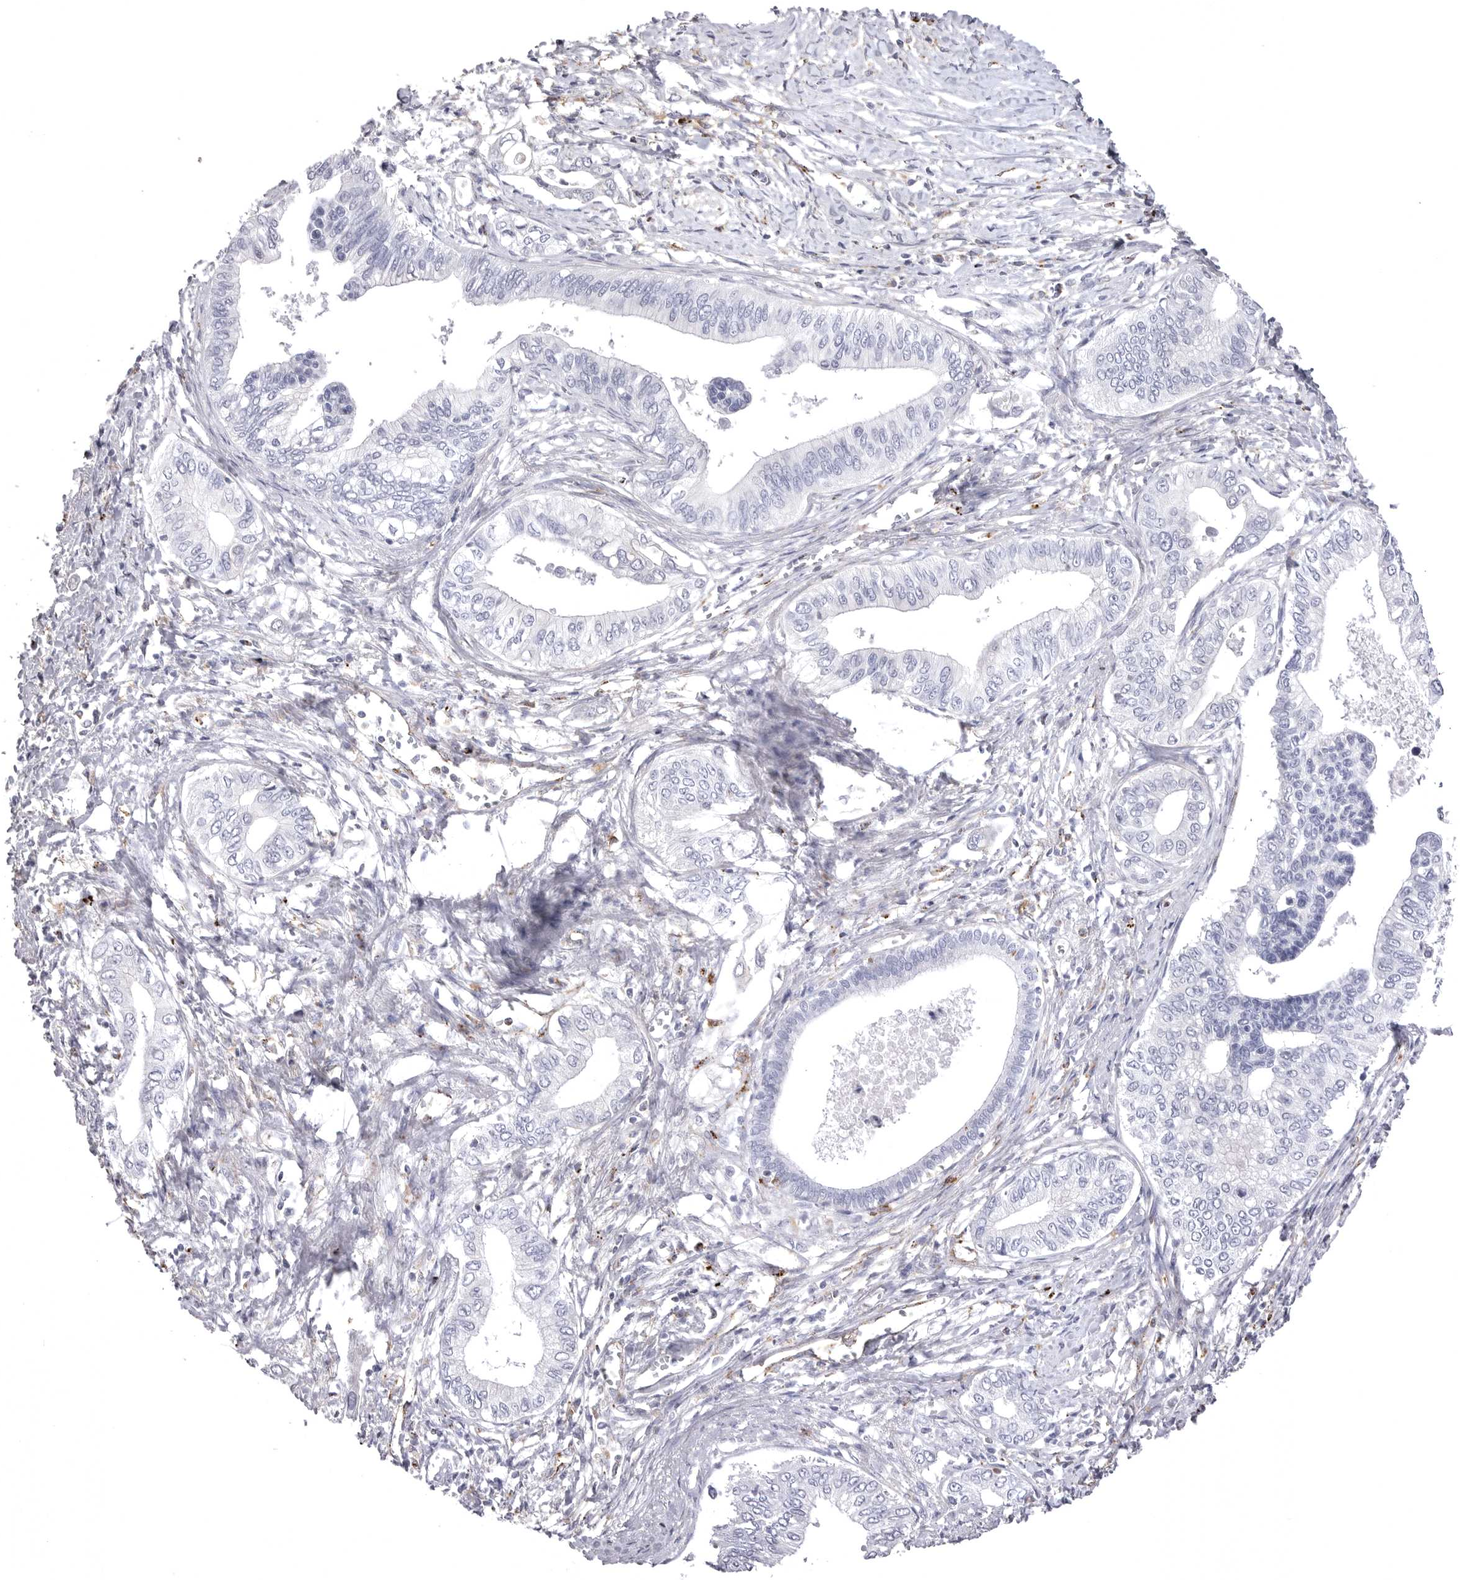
{"staining": {"intensity": "negative", "quantity": "none", "location": "none"}, "tissue": "pancreatic cancer", "cell_type": "Tumor cells", "image_type": "cancer", "snomed": [{"axis": "morphology", "description": "Normal tissue, NOS"}, {"axis": "morphology", "description": "Adenocarcinoma, NOS"}, {"axis": "topography", "description": "Pancreas"}, {"axis": "topography", "description": "Peripheral nerve tissue"}], "caption": "A micrograph of human pancreatic cancer is negative for staining in tumor cells.", "gene": "PSPN", "patient": {"sex": "male", "age": 59}}